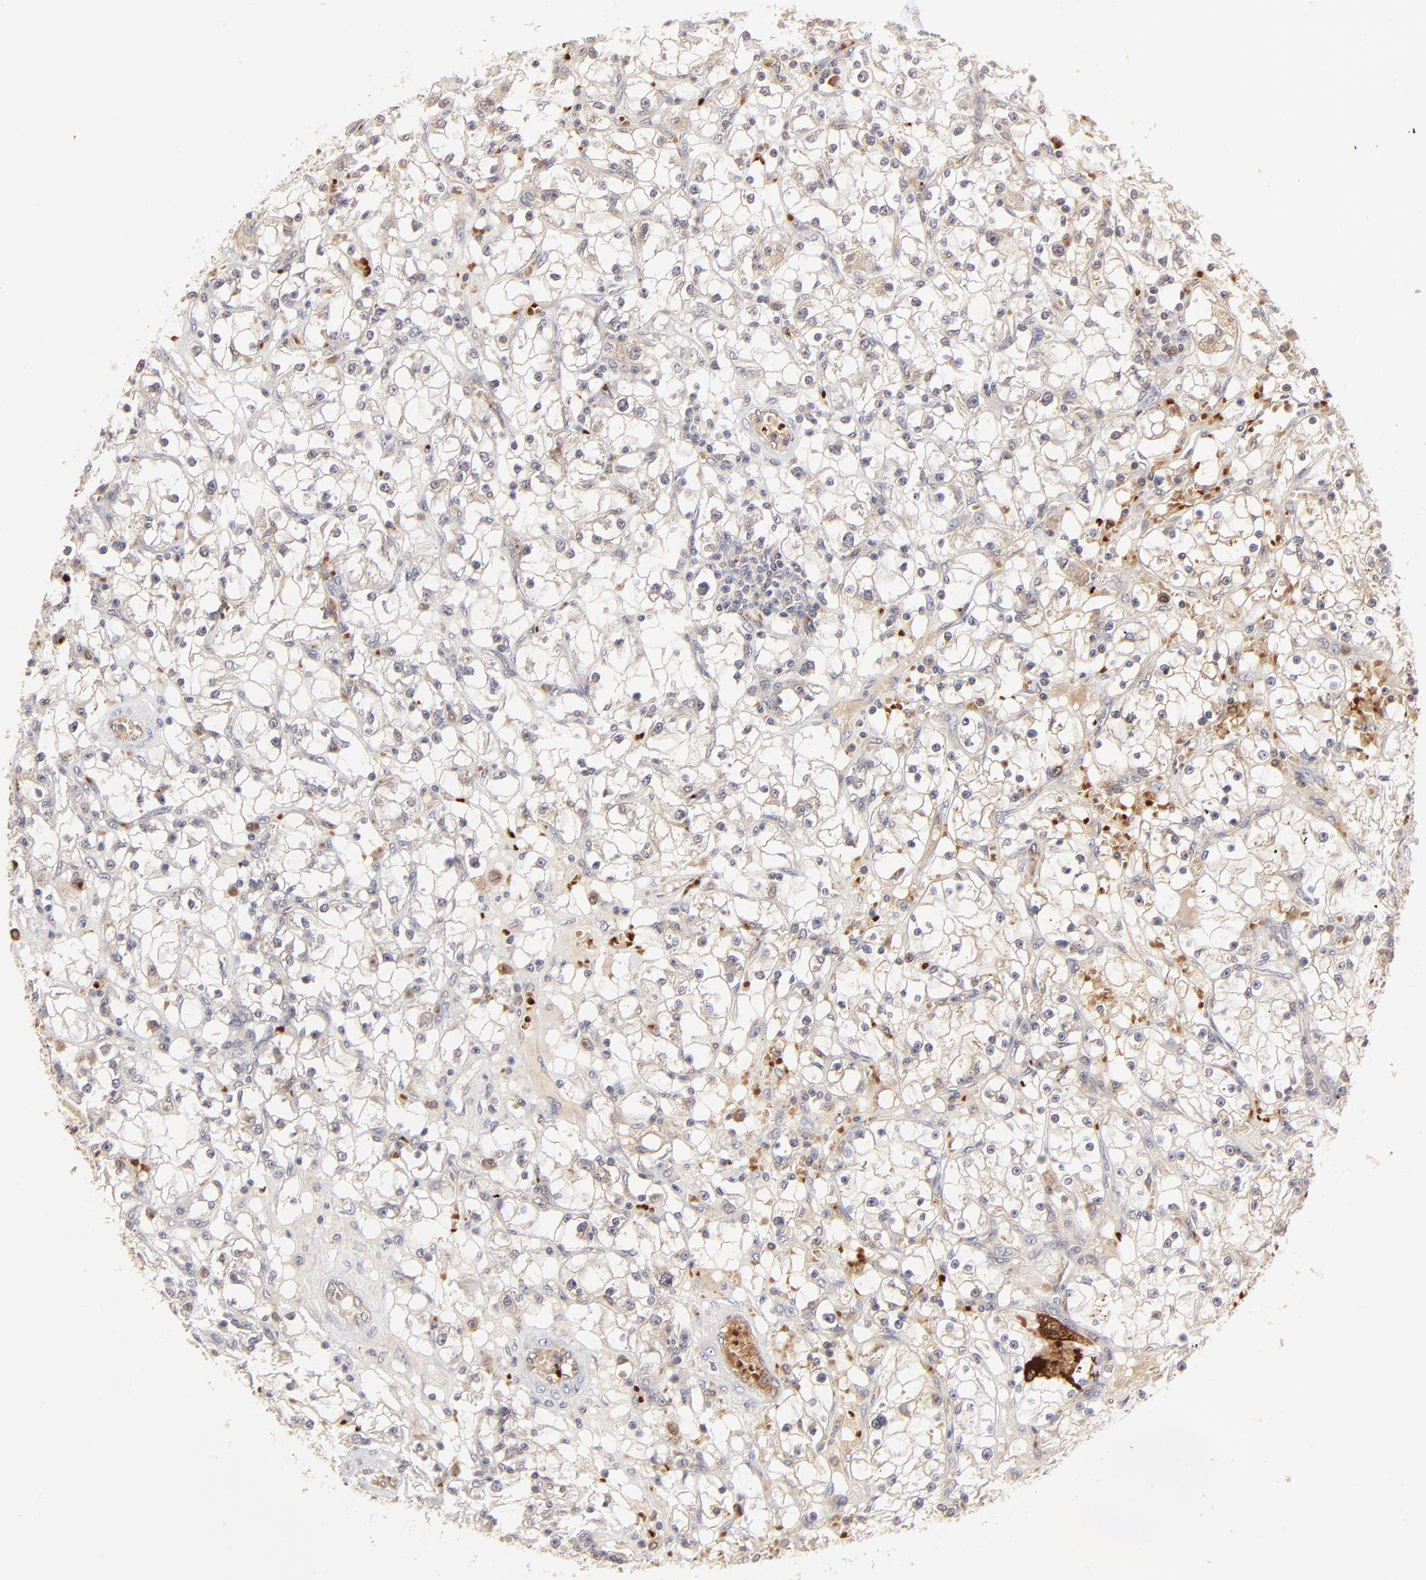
{"staining": {"intensity": "strong", "quantity": ">75%", "location": "cytoplasmic/membranous,nuclear"}, "tissue": "renal cancer", "cell_type": "Tumor cells", "image_type": "cancer", "snomed": [{"axis": "morphology", "description": "Adenocarcinoma, NOS"}, {"axis": "topography", "description": "Kidney"}], "caption": "A micrograph of renal adenocarcinoma stained for a protein demonstrates strong cytoplasmic/membranous and nuclear brown staining in tumor cells.", "gene": "CASP10", "patient": {"sex": "male", "age": 56}}